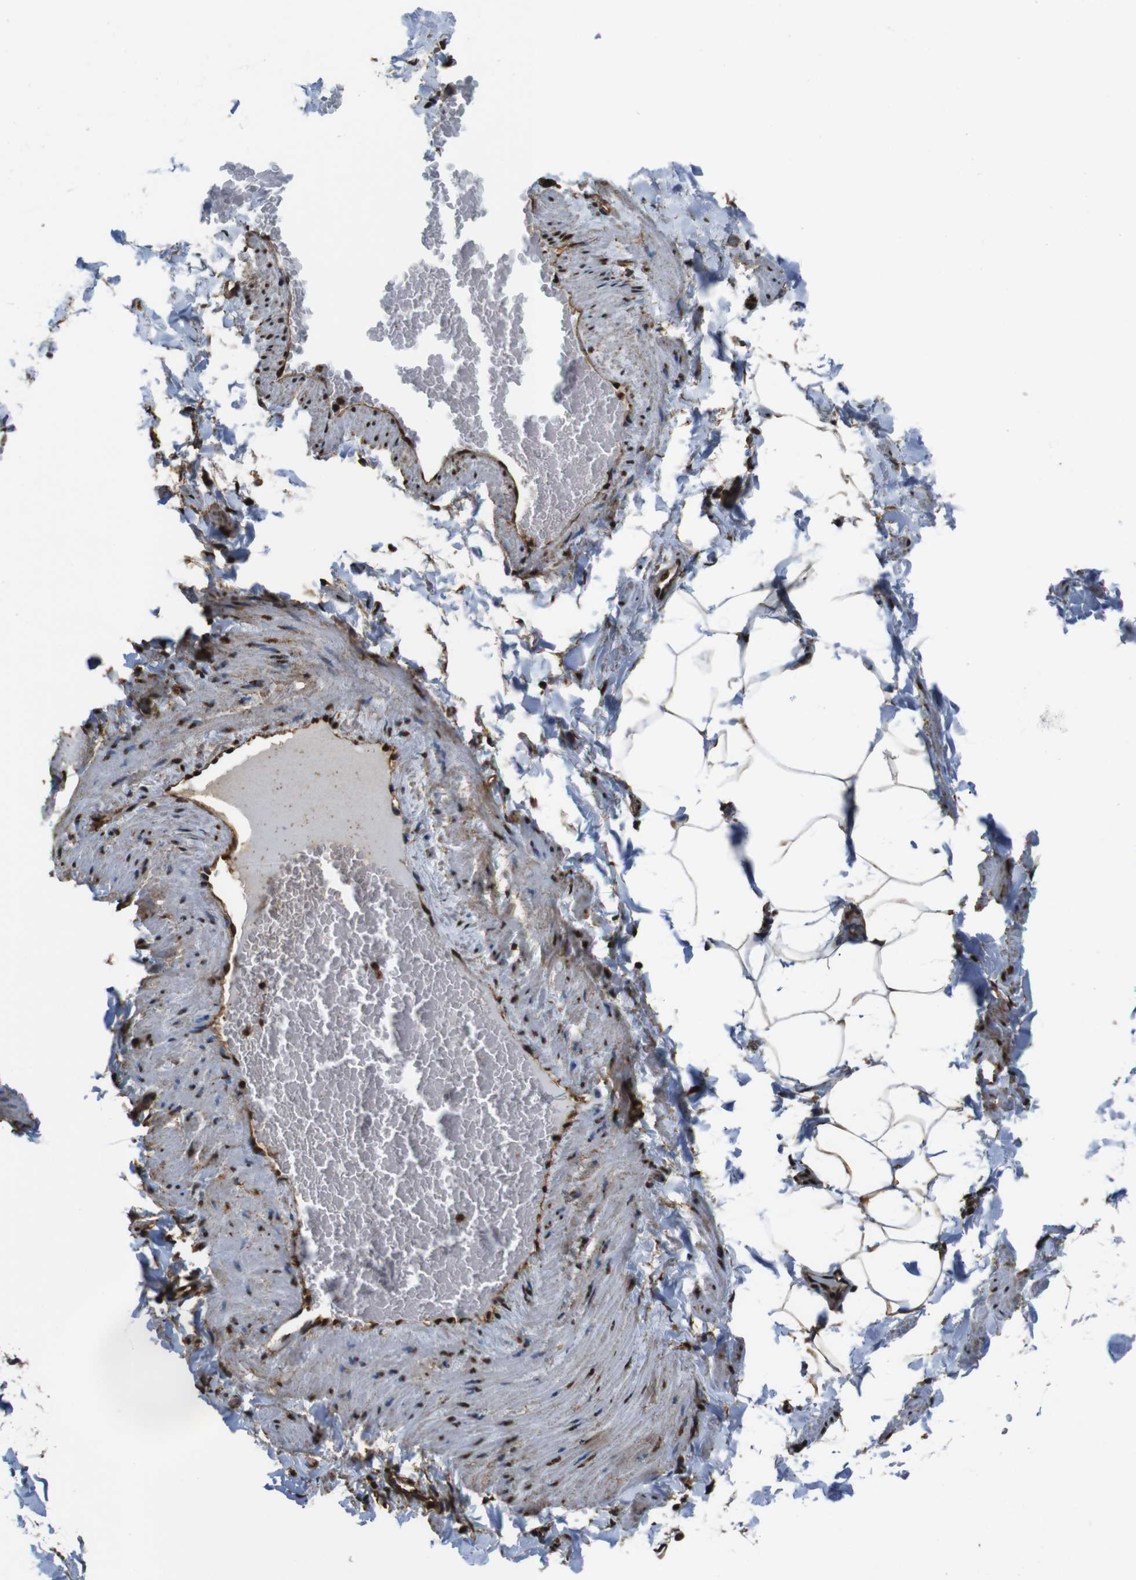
{"staining": {"intensity": "strong", "quantity": ">75%", "location": "cytoplasmic/membranous,nuclear"}, "tissue": "adipose tissue", "cell_type": "Adipocytes", "image_type": "normal", "snomed": [{"axis": "morphology", "description": "Normal tissue, NOS"}, {"axis": "topography", "description": "Vascular tissue"}], "caption": "About >75% of adipocytes in unremarkable human adipose tissue exhibit strong cytoplasmic/membranous,nuclear protein positivity as visualized by brown immunohistochemical staining.", "gene": "VCP", "patient": {"sex": "male", "age": 41}}